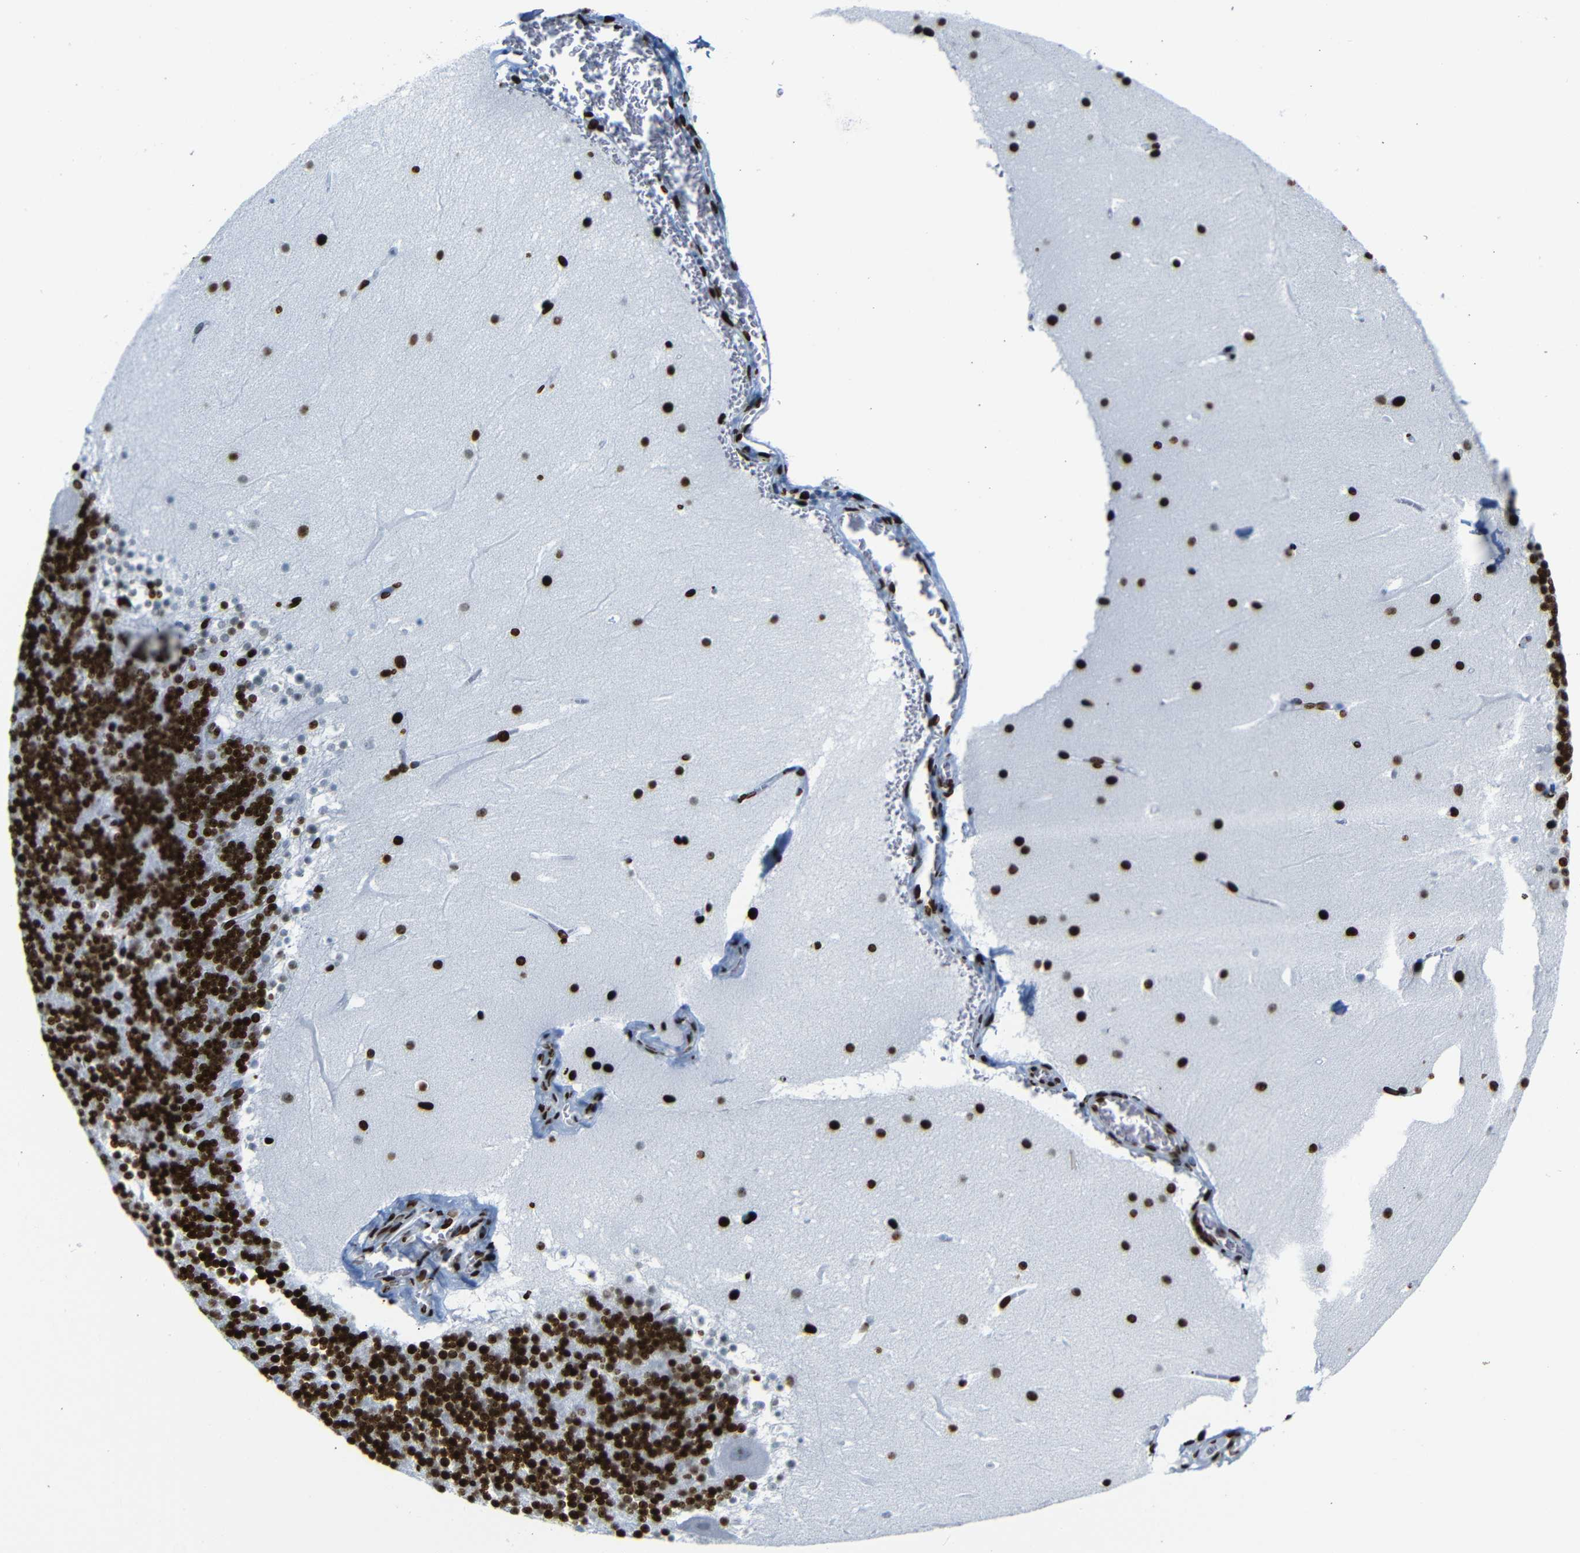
{"staining": {"intensity": "strong", "quantity": ">75%", "location": "nuclear"}, "tissue": "cerebellum", "cell_type": "Cells in granular layer", "image_type": "normal", "snomed": [{"axis": "morphology", "description": "Normal tissue, NOS"}, {"axis": "topography", "description": "Cerebellum"}], "caption": "High-power microscopy captured an IHC image of benign cerebellum, revealing strong nuclear staining in approximately >75% of cells in granular layer.", "gene": "NPIPB15", "patient": {"sex": "male", "age": 45}}